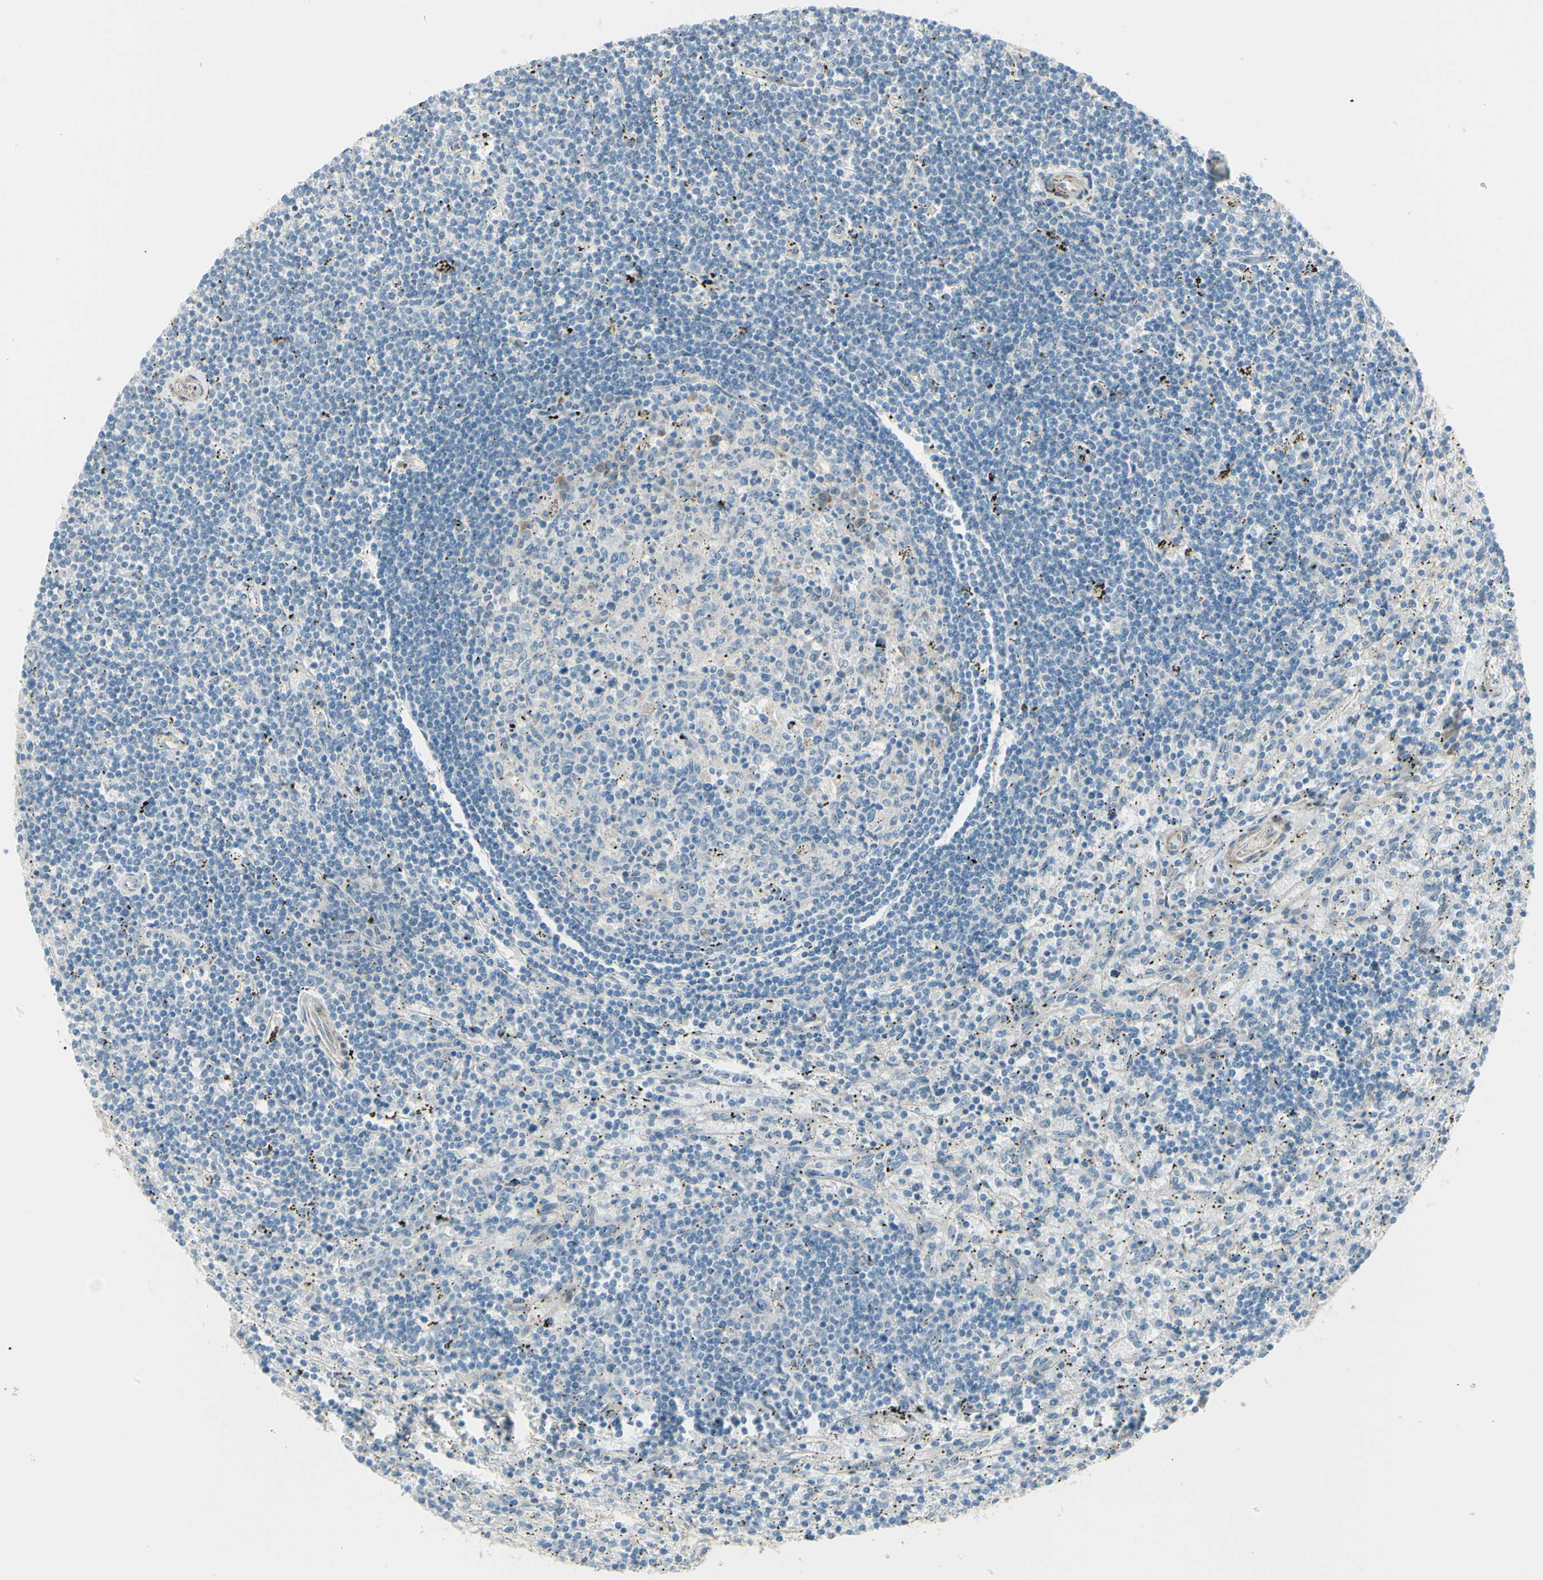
{"staining": {"intensity": "negative", "quantity": "none", "location": "none"}, "tissue": "lymphoma", "cell_type": "Tumor cells", "image_type": "cancer", "snomed": [{"axis": "morphology", "description": "Malignant lymphoma, non-Hodgkin's type, Low grade"}, {"axis": "topography", "description": "Spleen"}], "caption": "Protein analysis of low-grade malignant lymphoma, non-Hodgkin's type displays no significant positivity in tumor cells. (IHC, brightfield microscopy, high magnification).", "gene": "LRRK1", "patient": {"sex": "male", "age": 76}}